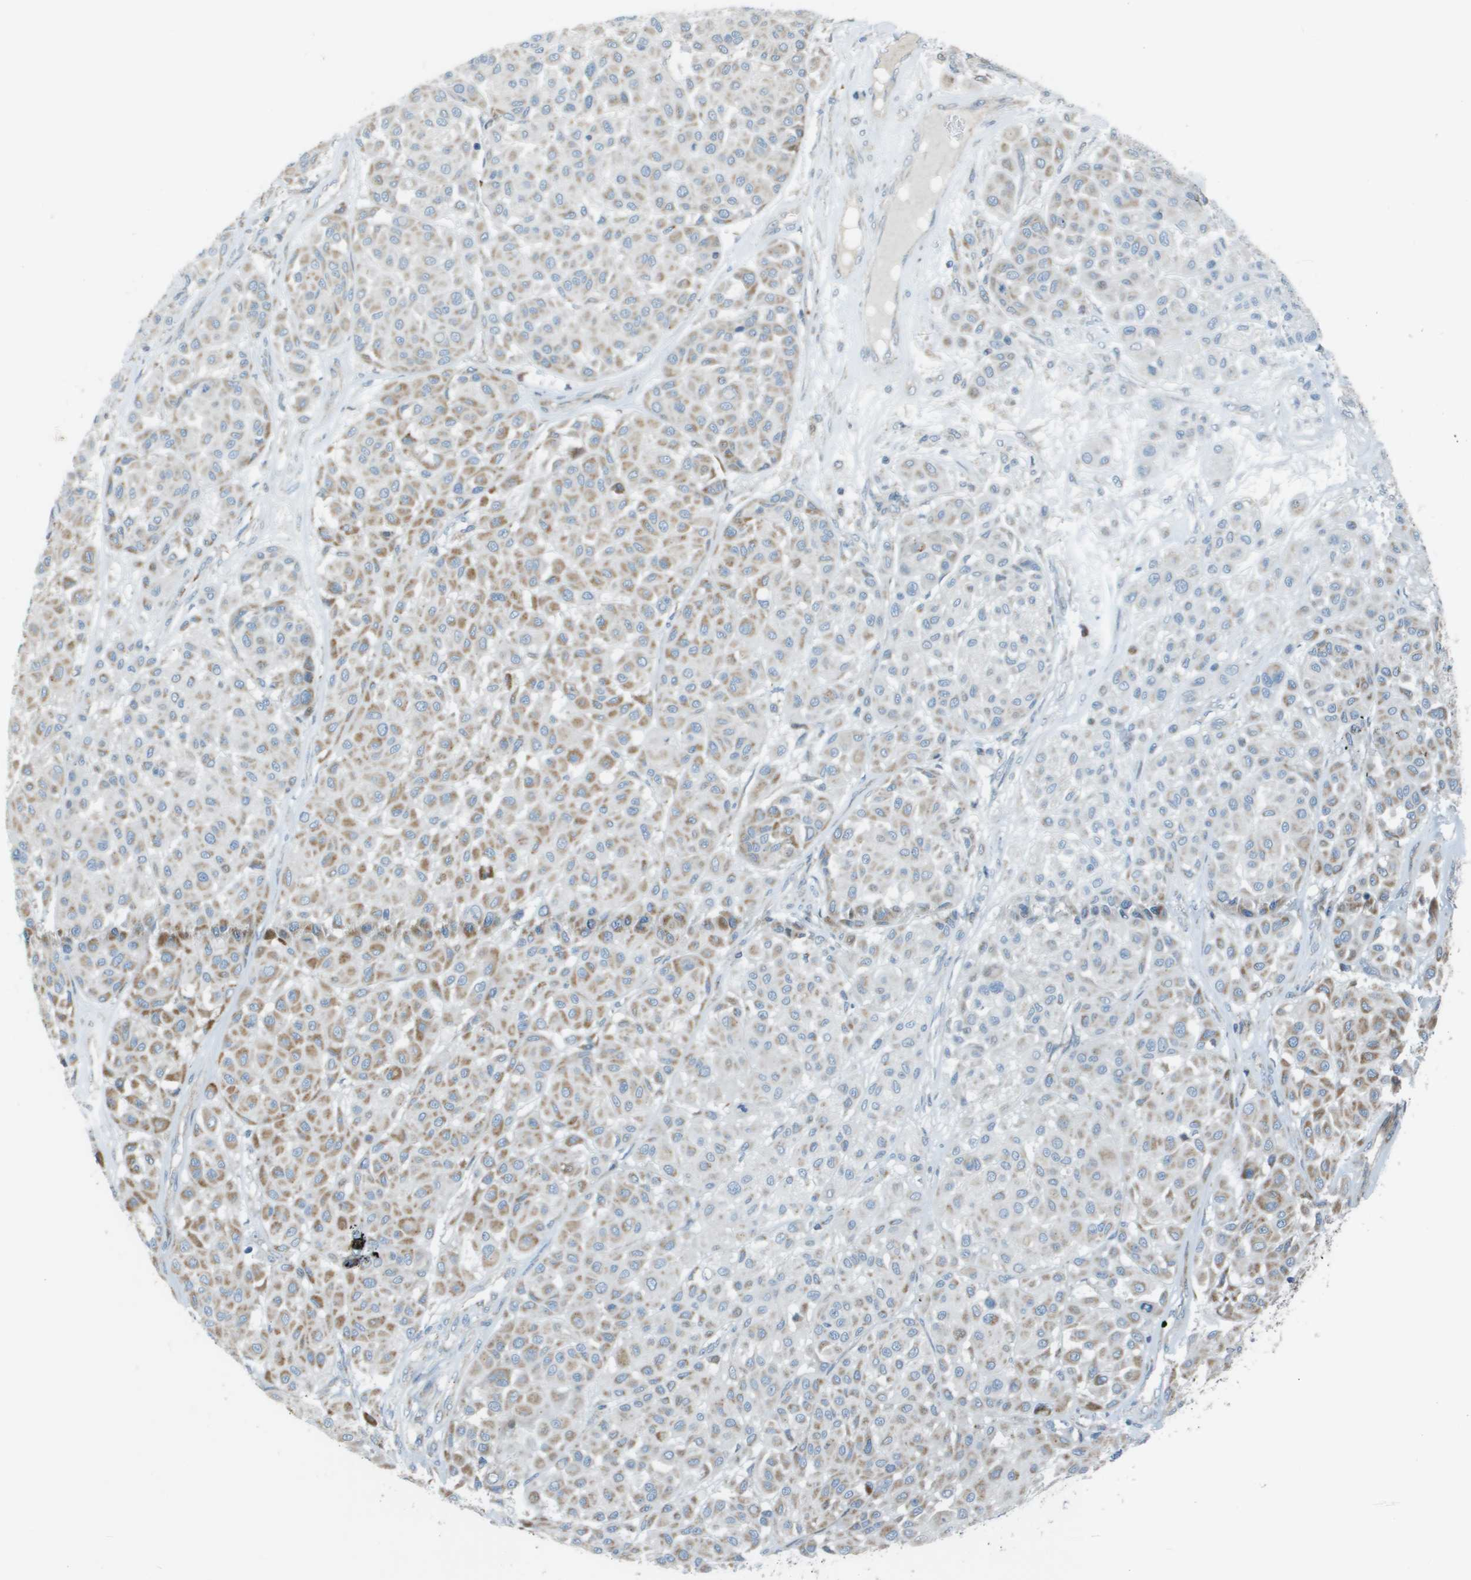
{"staining": {"intensity": "weak", "quantity": "25%-75%", "location": "cytoplasmic/membranous"}, "tissue": "melanoma", "cell_type": "Tumor cells", "image_type": "cancer", "snomed": [{"axis": "morphology", "description": "Malignant melanoma, Metastatic site"}, {"axis": "topography", "description": "Soft tissue"}], "caption": "The histopathology image shows immunohistochemical staining of melanoma. There is weak cytoplasmic/membranous staining is identified in approximately 25%-75% of tumor cells.", "gene": "MGAT3", "patient": {"sex": "male", "age": 41}}